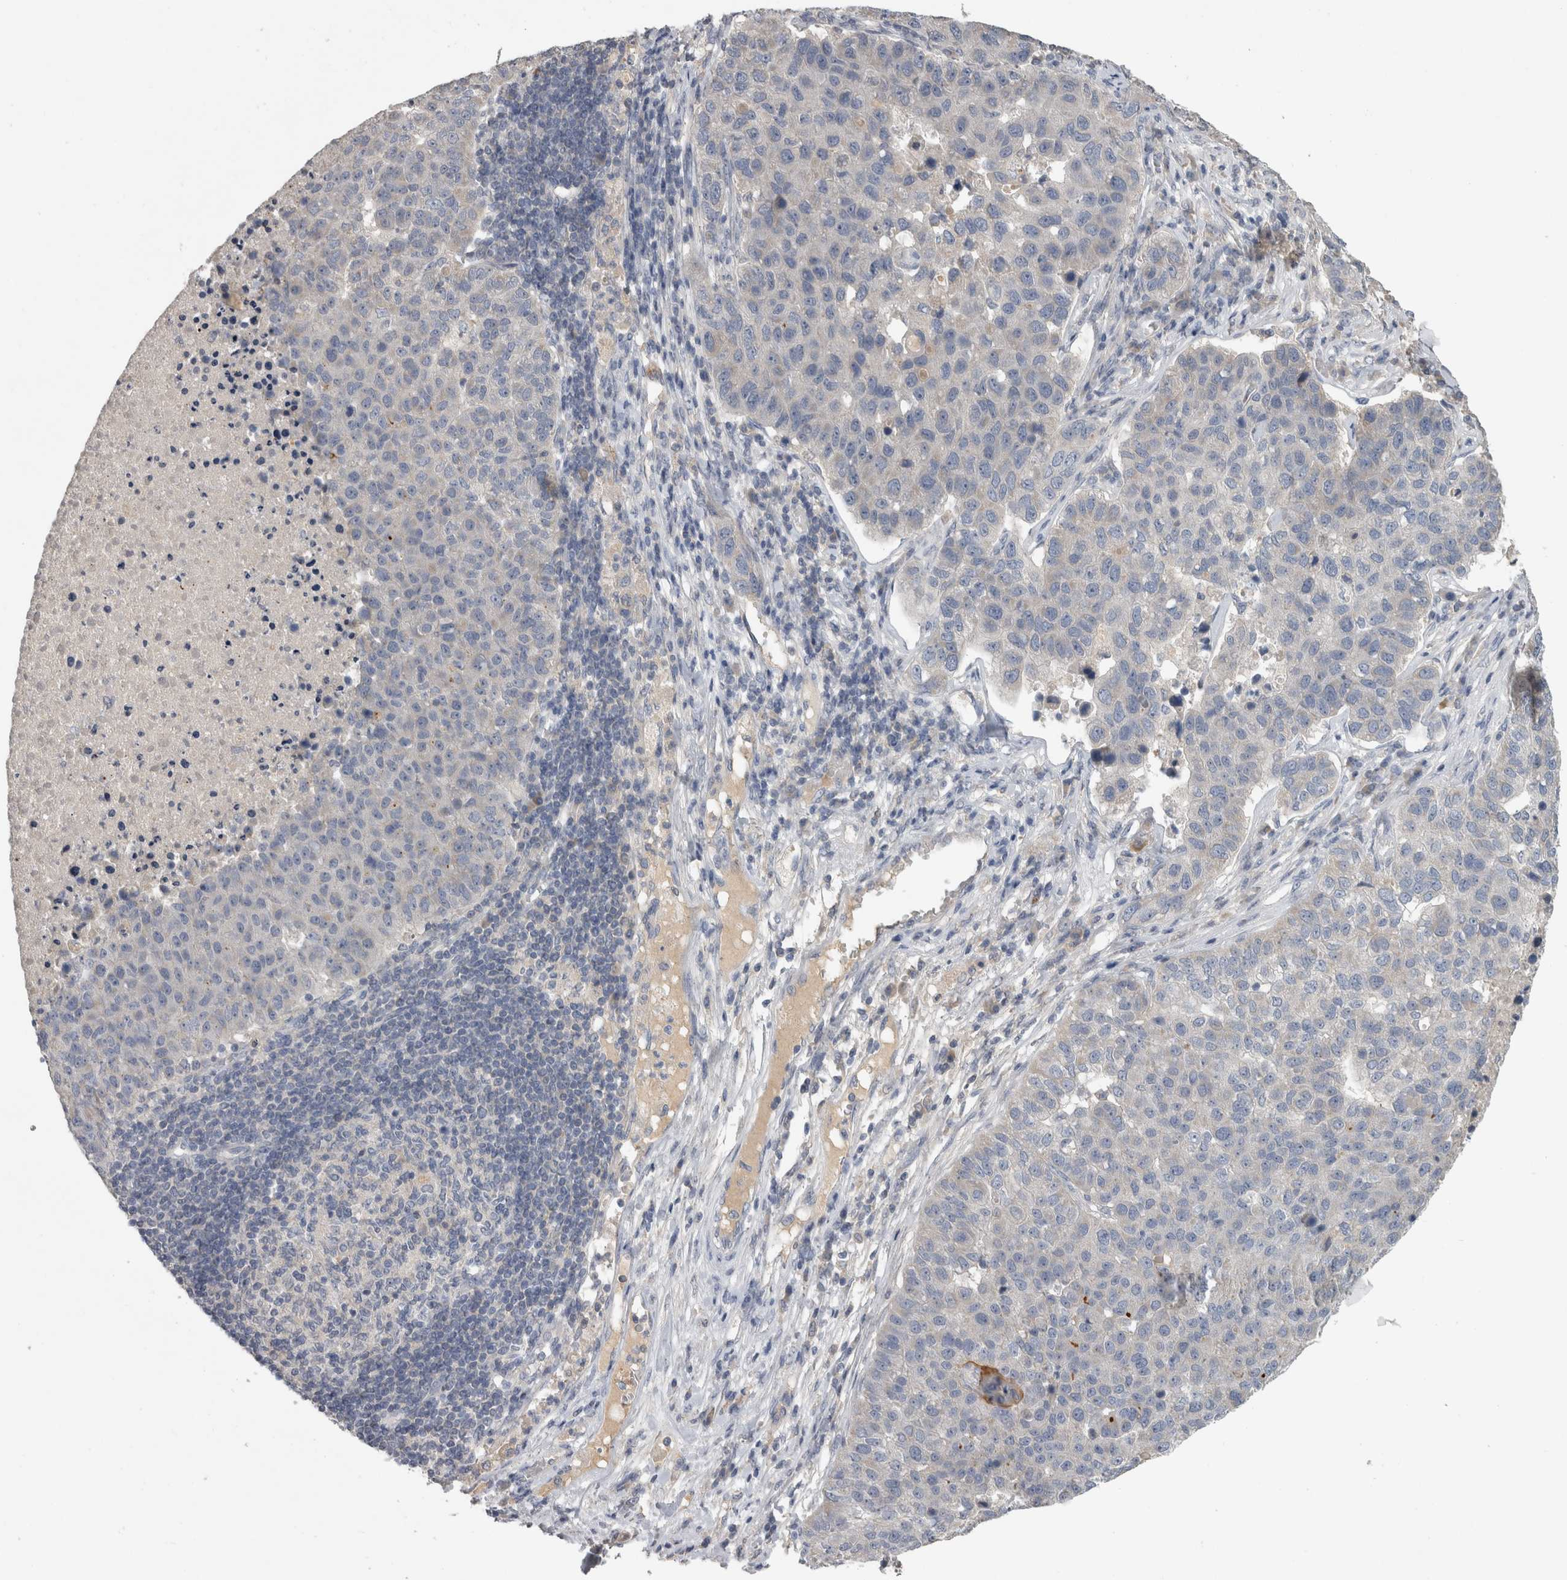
{"staining": {"intensity": "negative", "quantity": "none", "location": "none"}, "tissue": "pancreatic cancer", "cell_type": "Tumor cells", "image_type": "cancer", "snomed": [{"axis": "morphology", "description": "Adenocarcinoma, NOS"}, {"axis": "topography", "description": "Pancreas"}], "caption": "IHC of pancreatic cancer (adenocarcinoma) displays no positivity in tumor cells.", "gene": "SLC22A11", "patient": {"sex": "female", "age": 61}}